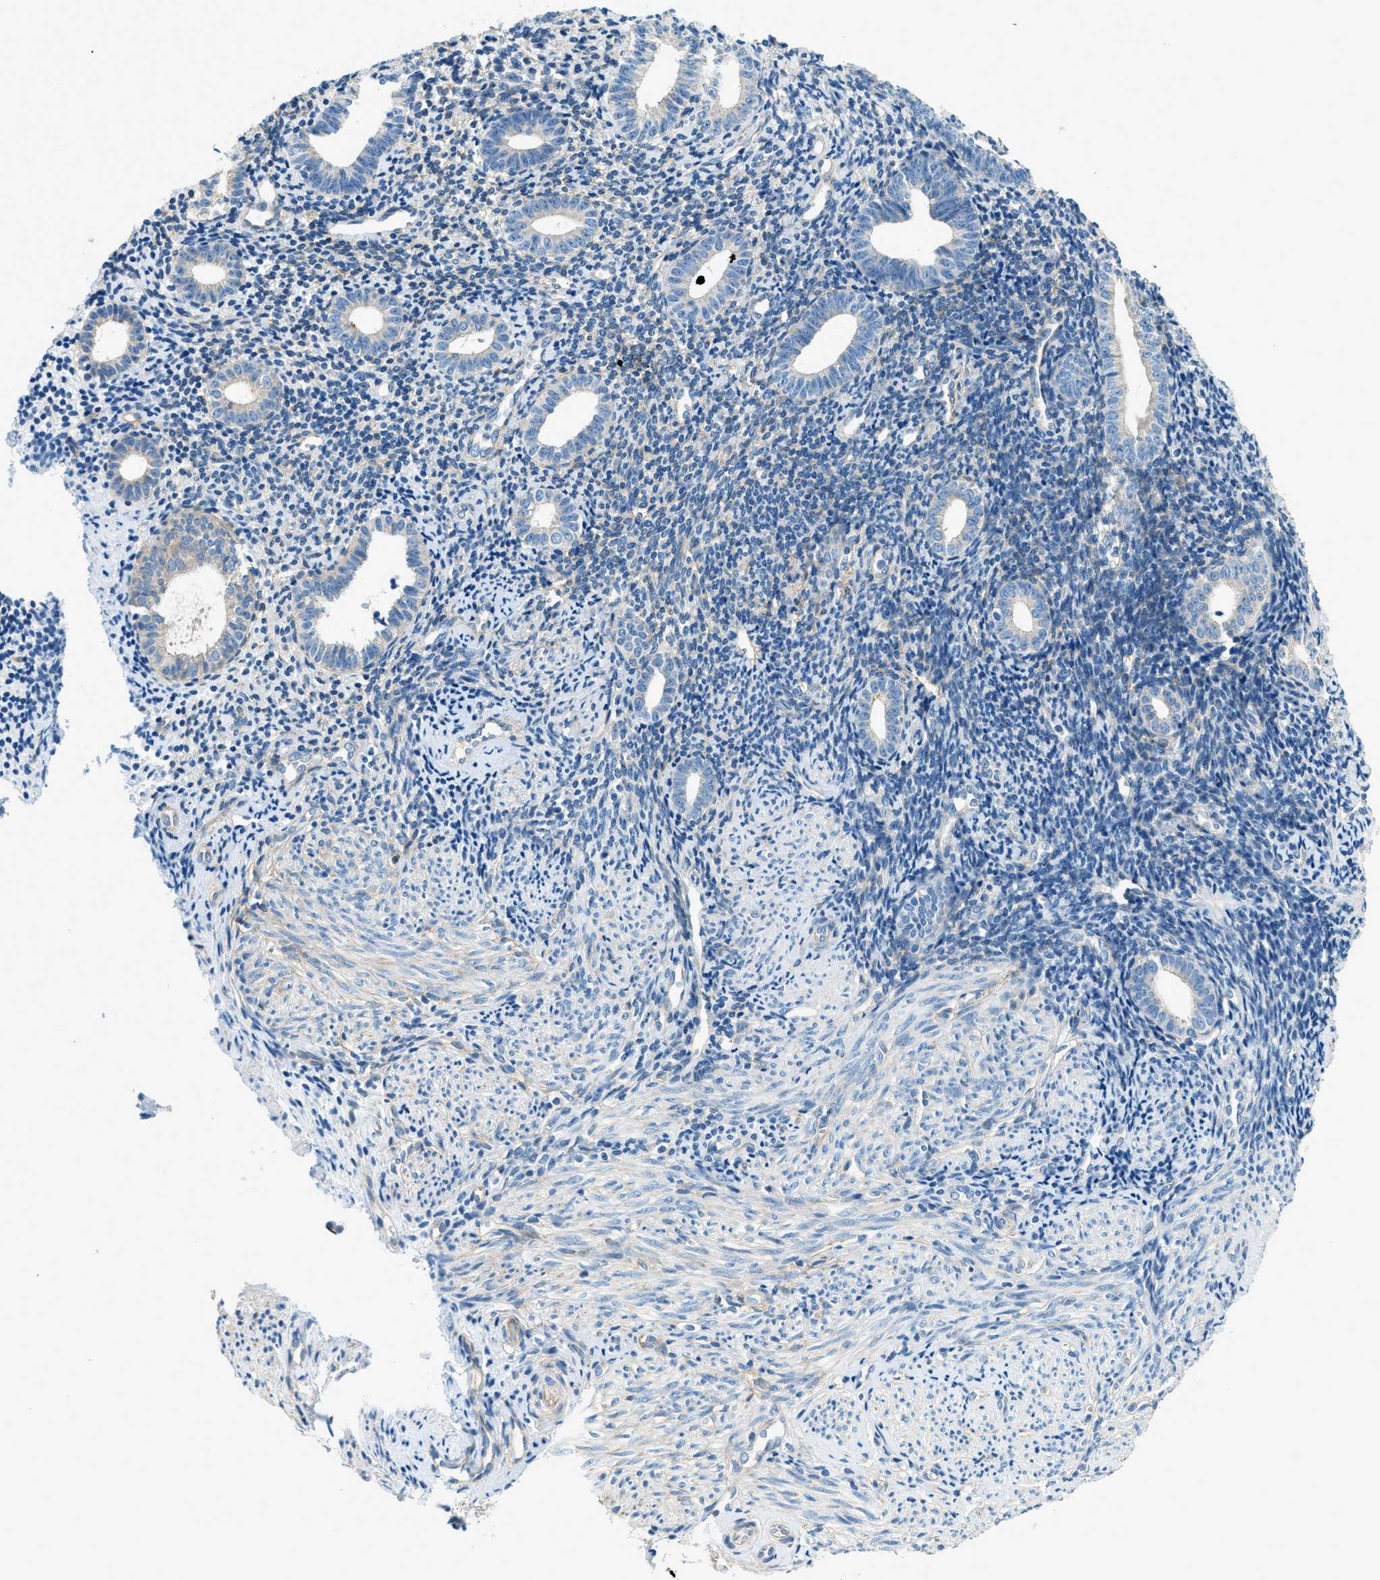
{"staining": {"intensity": "weak", "quantity": "<25%", "location": "cytoplasmic/membranous"}, "tissue": "endometrium", "cell_type": "Cells in endometrial stroma", "image_type": "normal", "snomed": [{"axis": "morphology", "description": "Normal tissue, NOS"}, {"axis": "topography", "description": "Endometrium"}], "caption": "Cells in endometrial stroma show no significant staining in benign endometrium. (Brightfield microscopy of DAB (3,3'-diaminobenzidine) immunohistochemistry (IHC) at high magnification).", "gene": "ZNF367", "patient": {"sex": "female", "age": 50}}